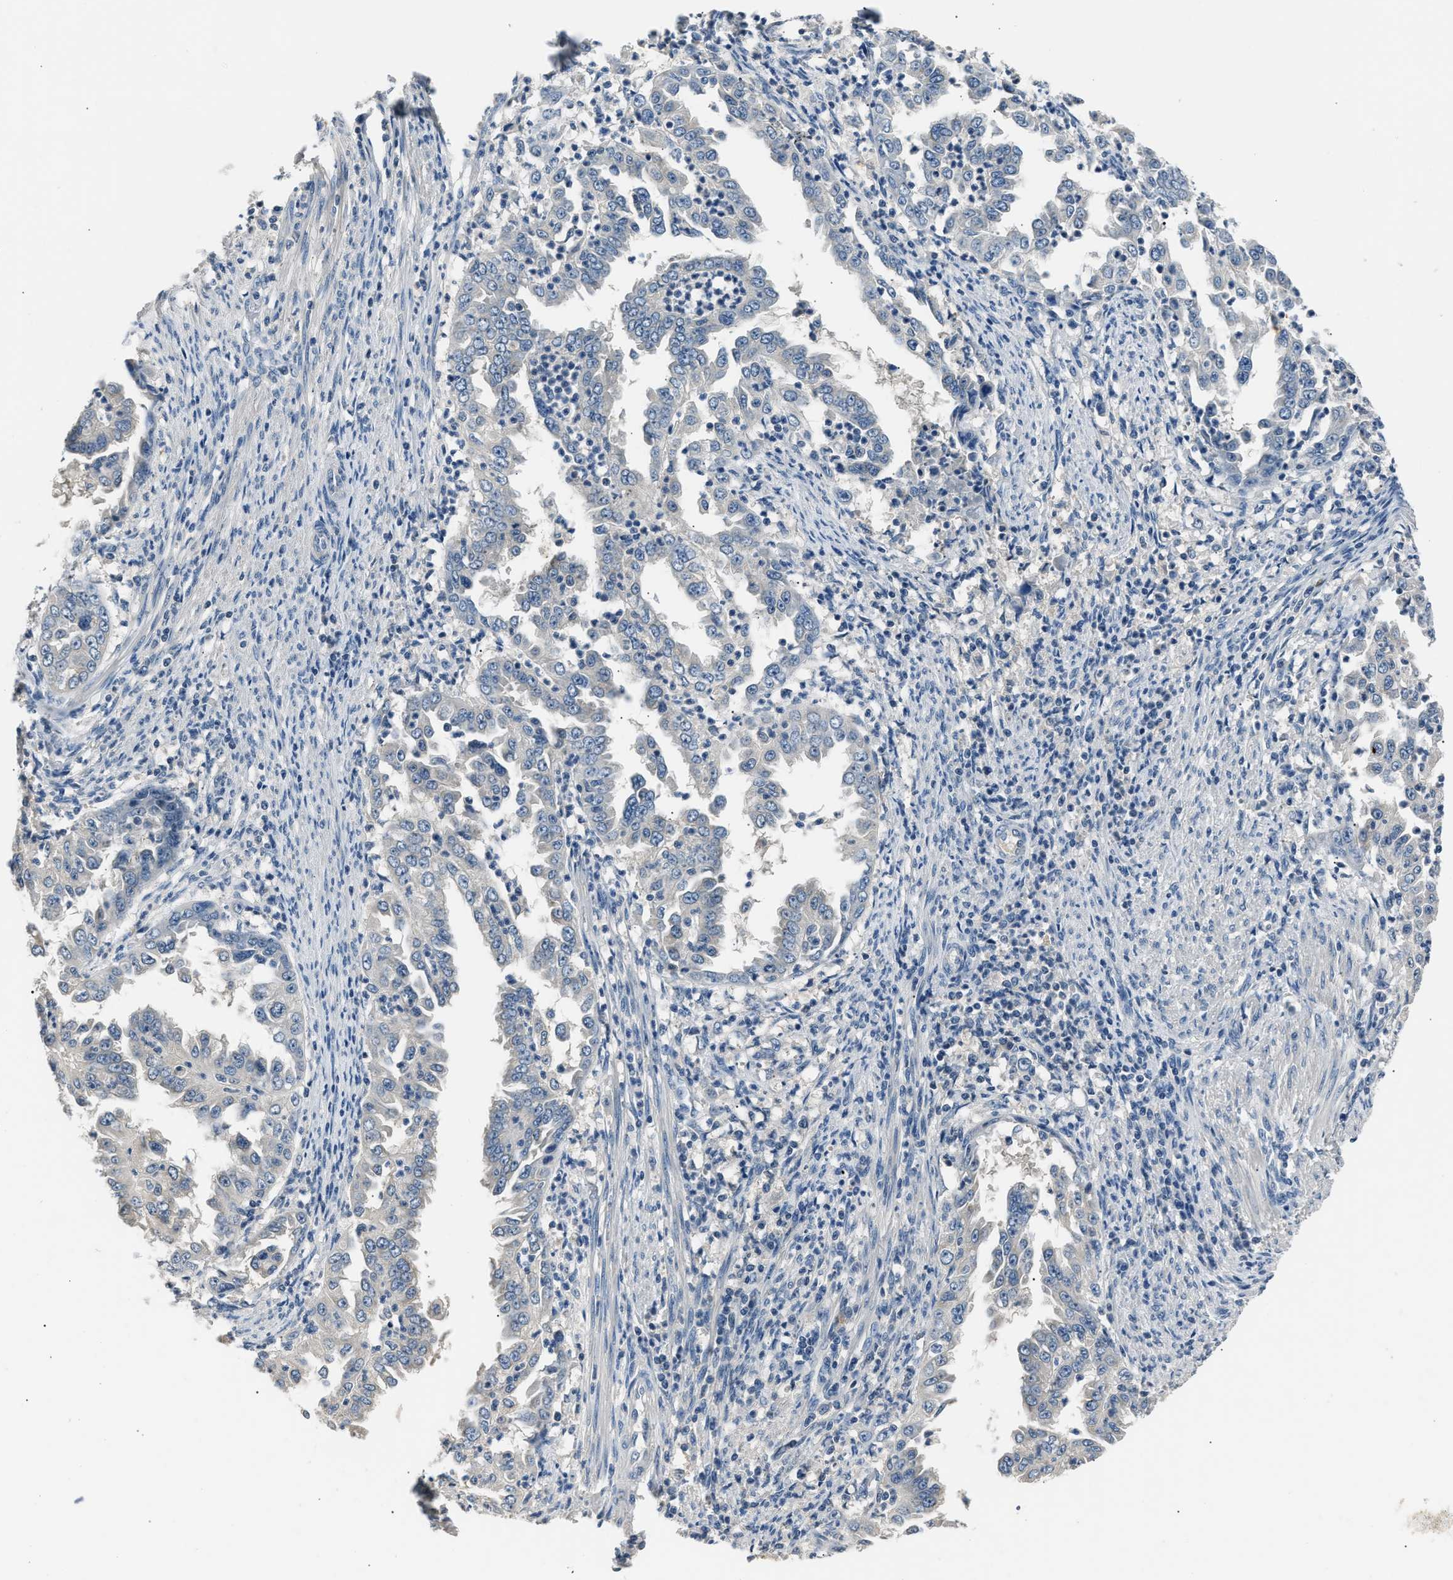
{"staining": {"intensity": "negative", "quantity": "none", "location": "none"}, "tissue": "endometrial cancer", "cell_type": "Tumor cells", "image_type": "cancer", "snomed": [{"axis": "morphology", "description": "Adenocarcinoma, NOS"}, {"axis": "topography", "description": "Endometrium"}], "caption": "This is an immunohistochemistry (IHC) micrograph of adenocarcinoma (endometrial). There is no positivity in tumor cells.", "gene": "INHA", "patient": {"sex": "female", "age": 85}}